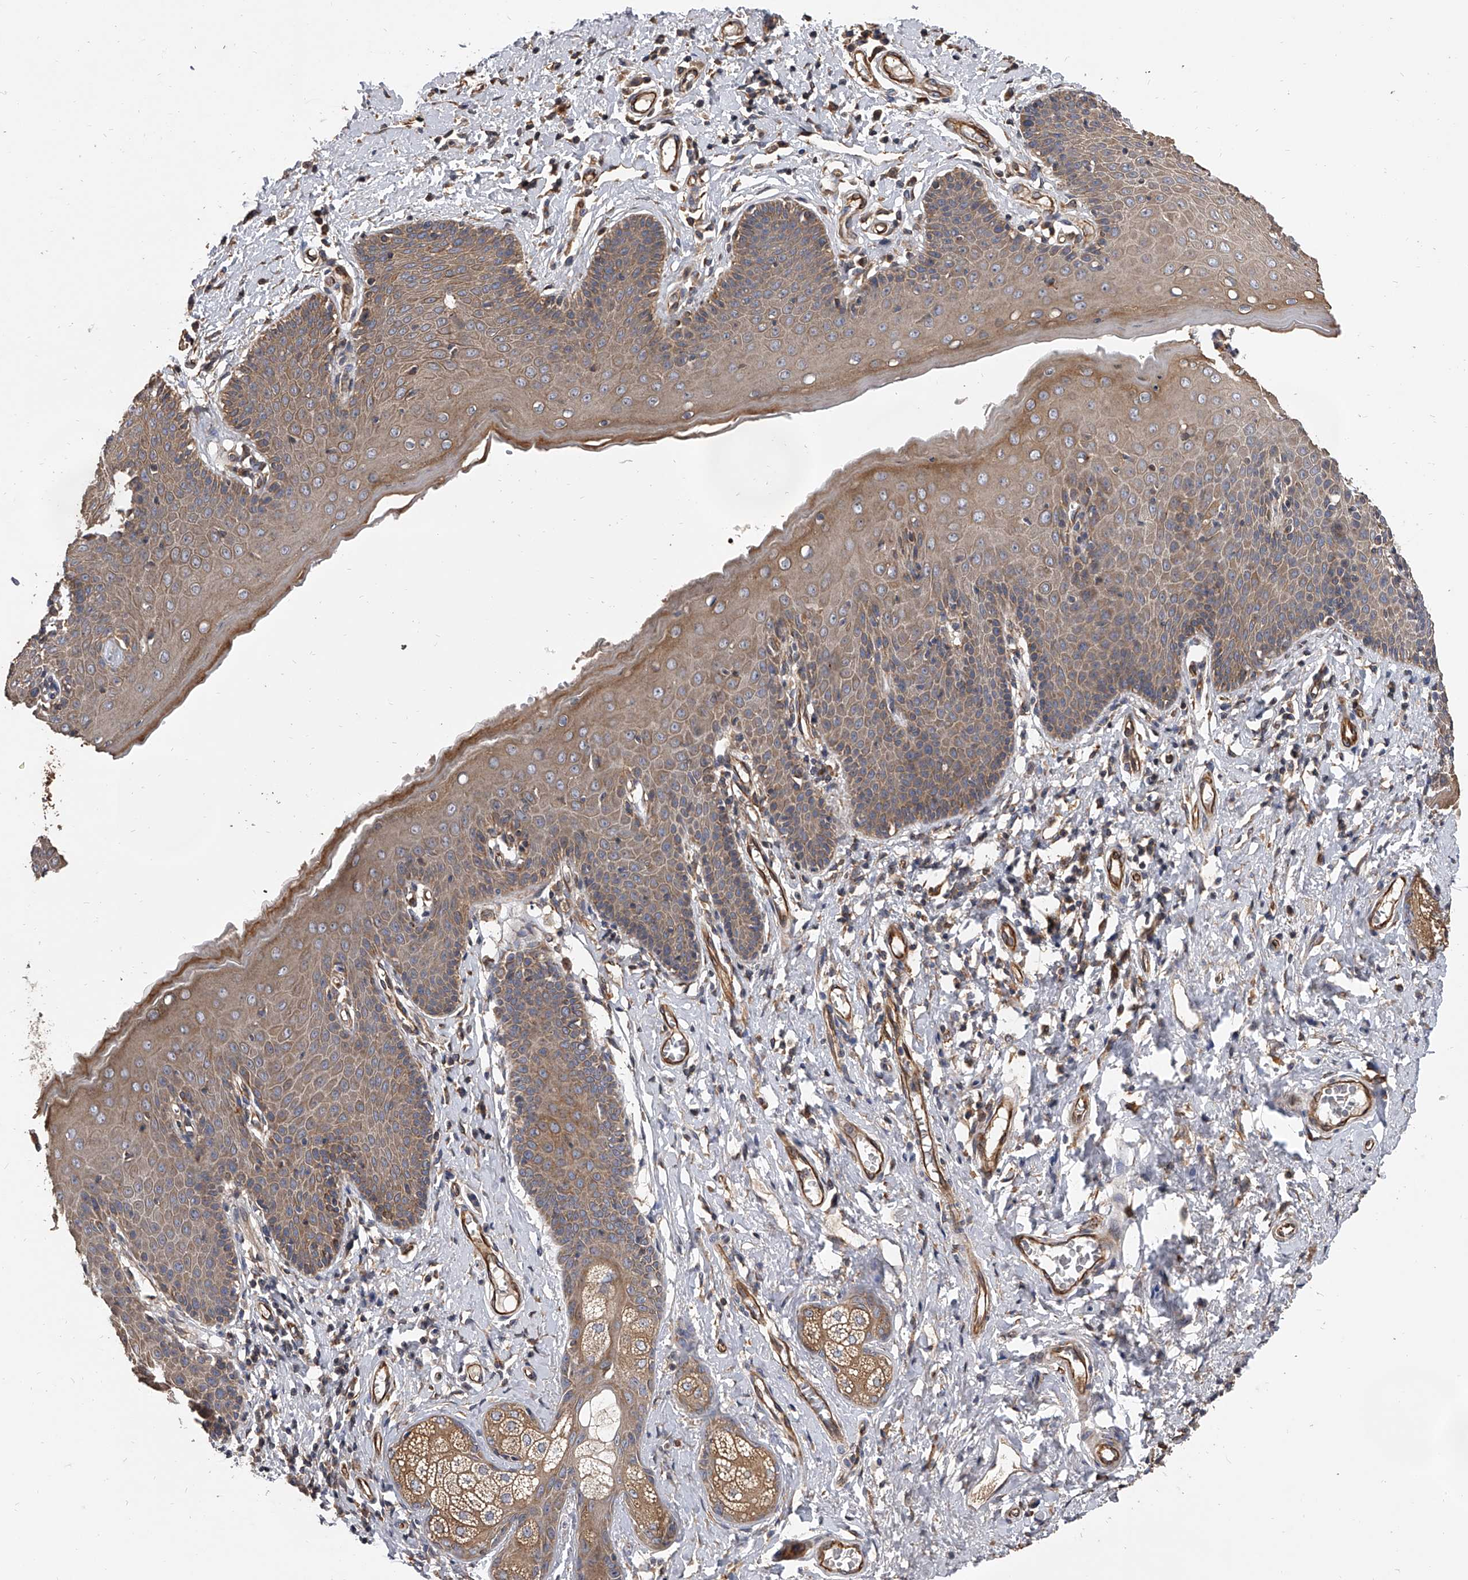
{"staining": {"intensity": "moderate", "quantity": ">75%", "location": "cytoplasmic/membranous"}, "tissue": "skin", "cell_type": "Epidermal cells", "image_type": "normal", "snomed": [{"axis": "morphology", "description": "Normal tissue, NOS"}, {"axis": "topography", "description": "Vulva"}], "caption": "A micrograph of human skin stained for a protein displays moderate cytoplasmic/membranous brown staining in epidermal cells.", "gene": "EXOC4", "patient": {"sex": "female", "age": 66}}